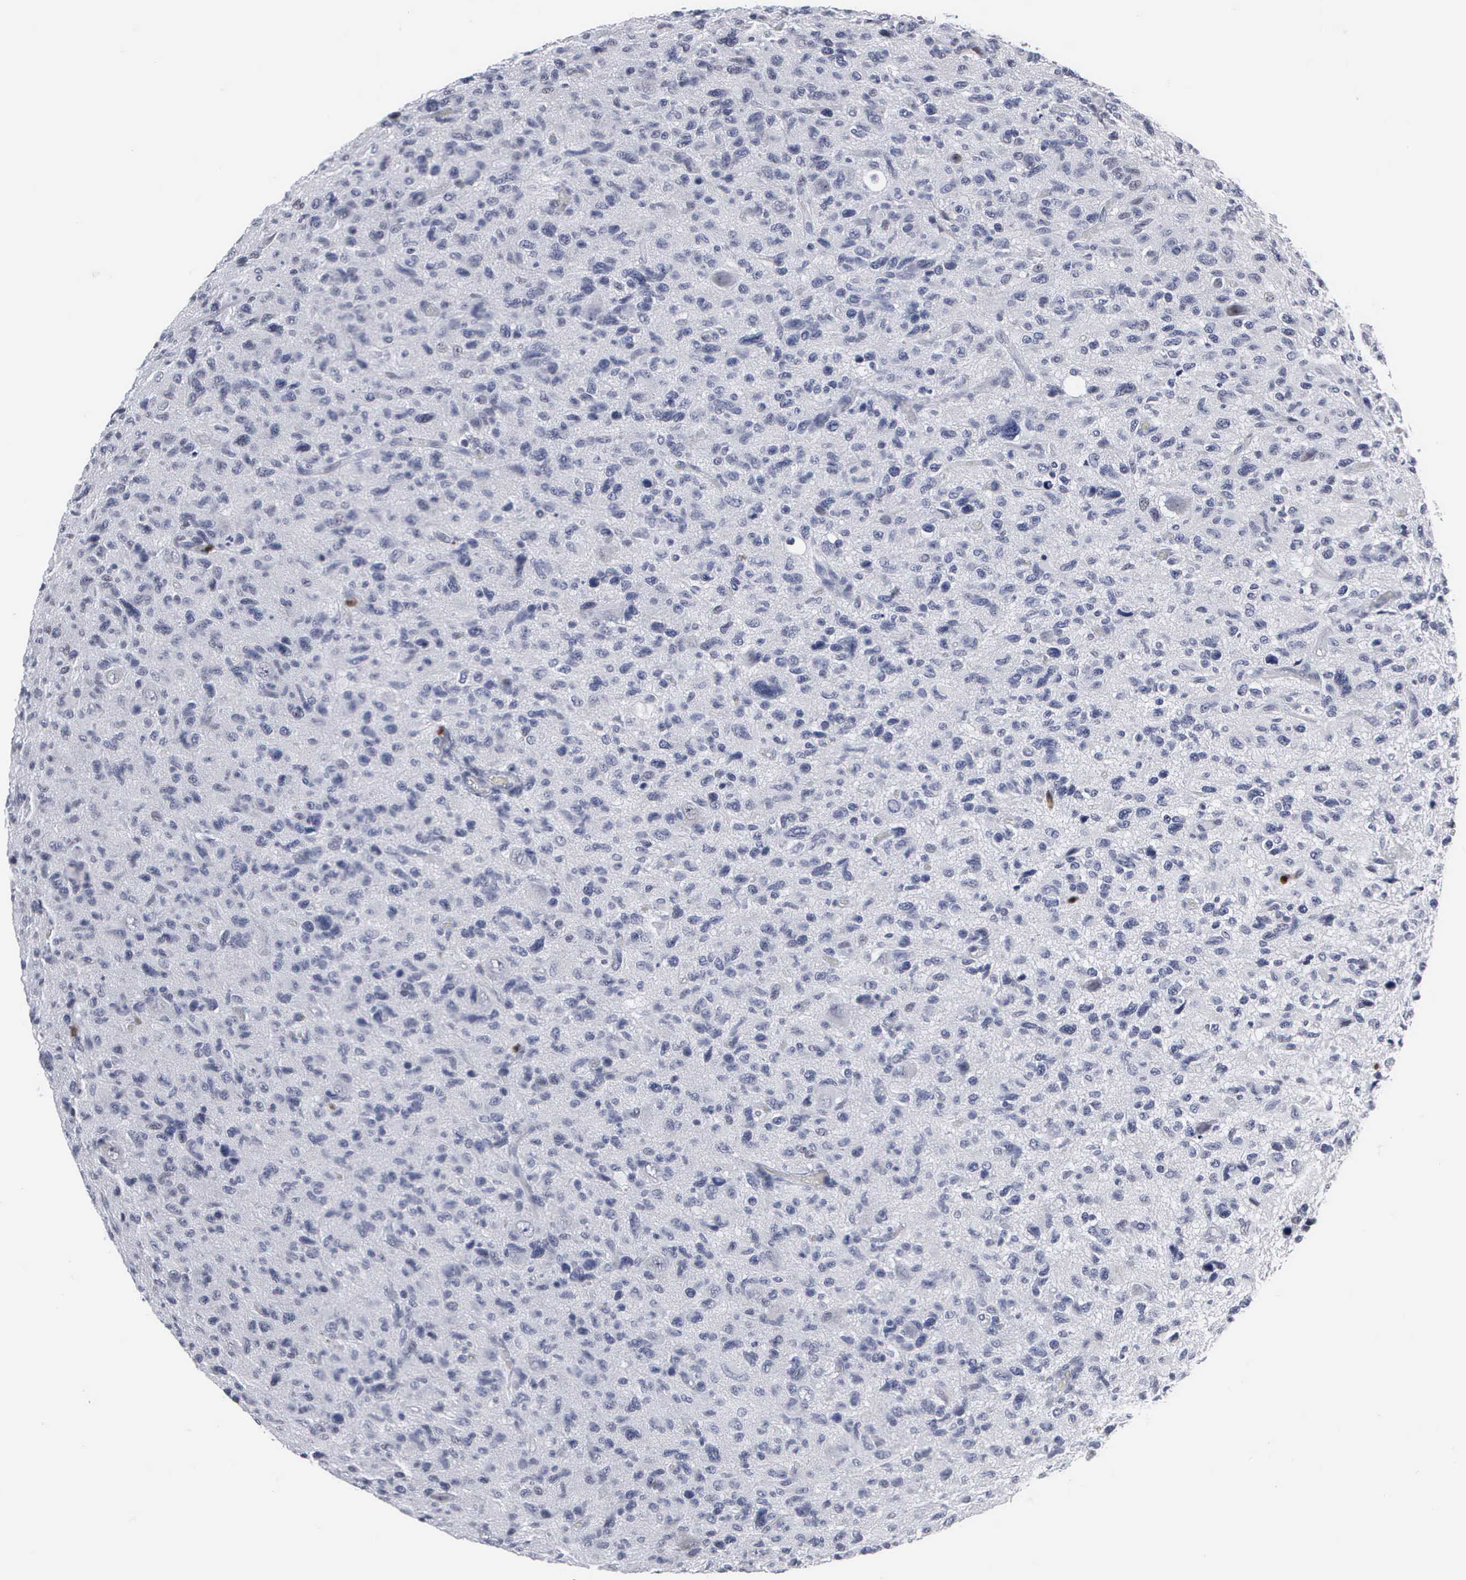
{"staining": {"intensity": "negative", "quantity": "none", "location": "none"}, "tissue": "glioma", "cell_type": "Tumor cells", "image_type": "cancer", "snomed": [{"axis": "morphology", "description": "Glioma, malignant, High grade"}, {"axis": "topography", "description": "Brain"}], "caption": "Protein analysis of glioma shows no significant positivity in tumor cells. (Brightfield microscopy of DAB immunohistochemistry at high magnification).", "gene": "SPIN3", "patient": {"sex": "female", "age": 60}}